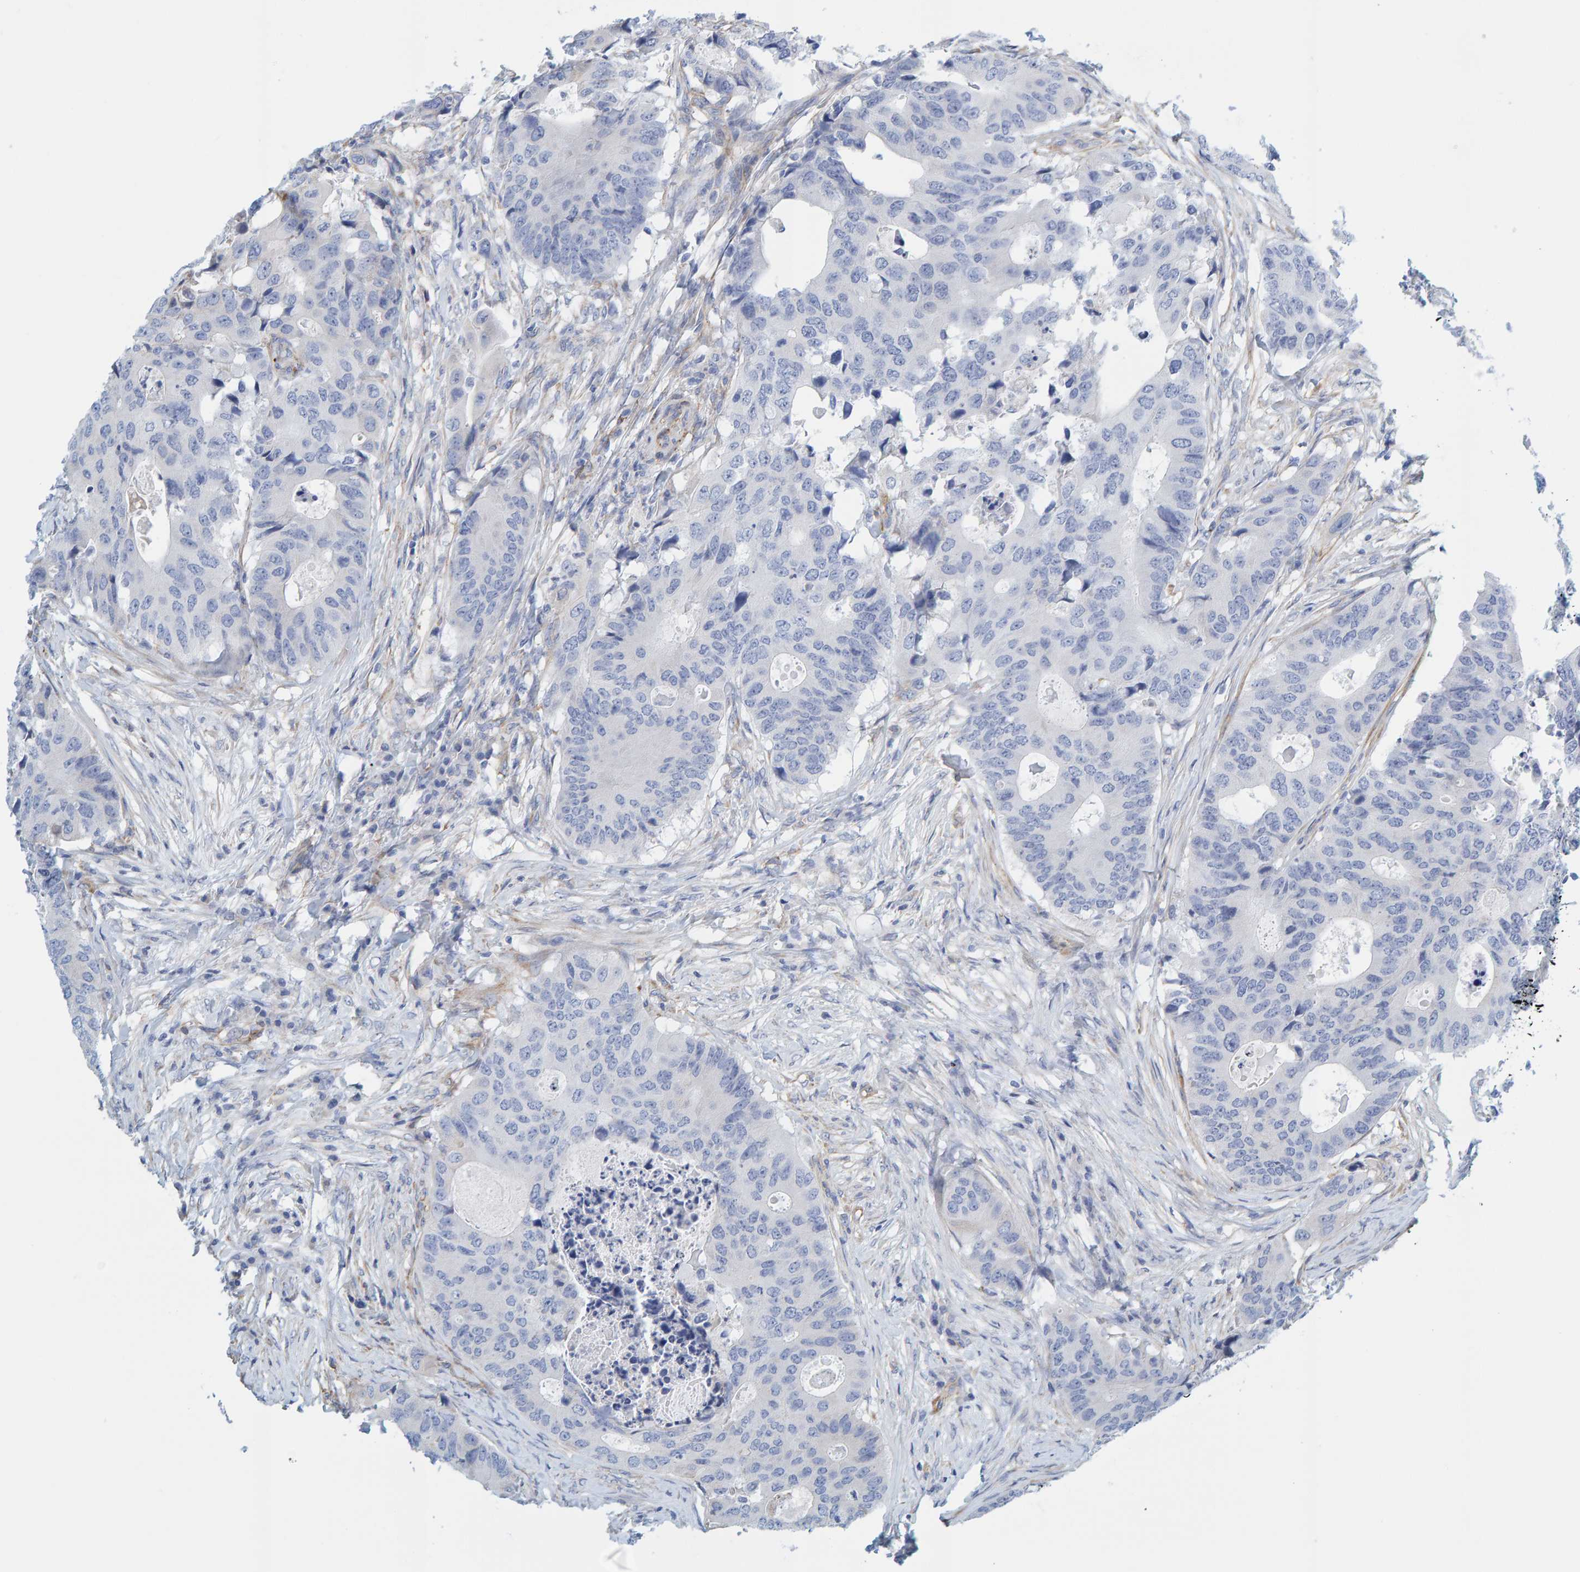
{"staining": {"intensity": "negative", "quantity": "none", "location": "none"}, "tissue": "colorectal cancer", "cell_type": "Tumor cells", "image_type": "cancer", "snomed": [{"axis": "morphology", "description": "Adenocarcinoma, NOS"}, {"axis": "topography", "description": "Colon"}], "caption": "Immunohistochemical staining of adenocarcinoma (colorectal) demonstrates no significant staining in tumor cells.", "gene": "MAP1B", "patient": {"sex": "male", "age": 71}}